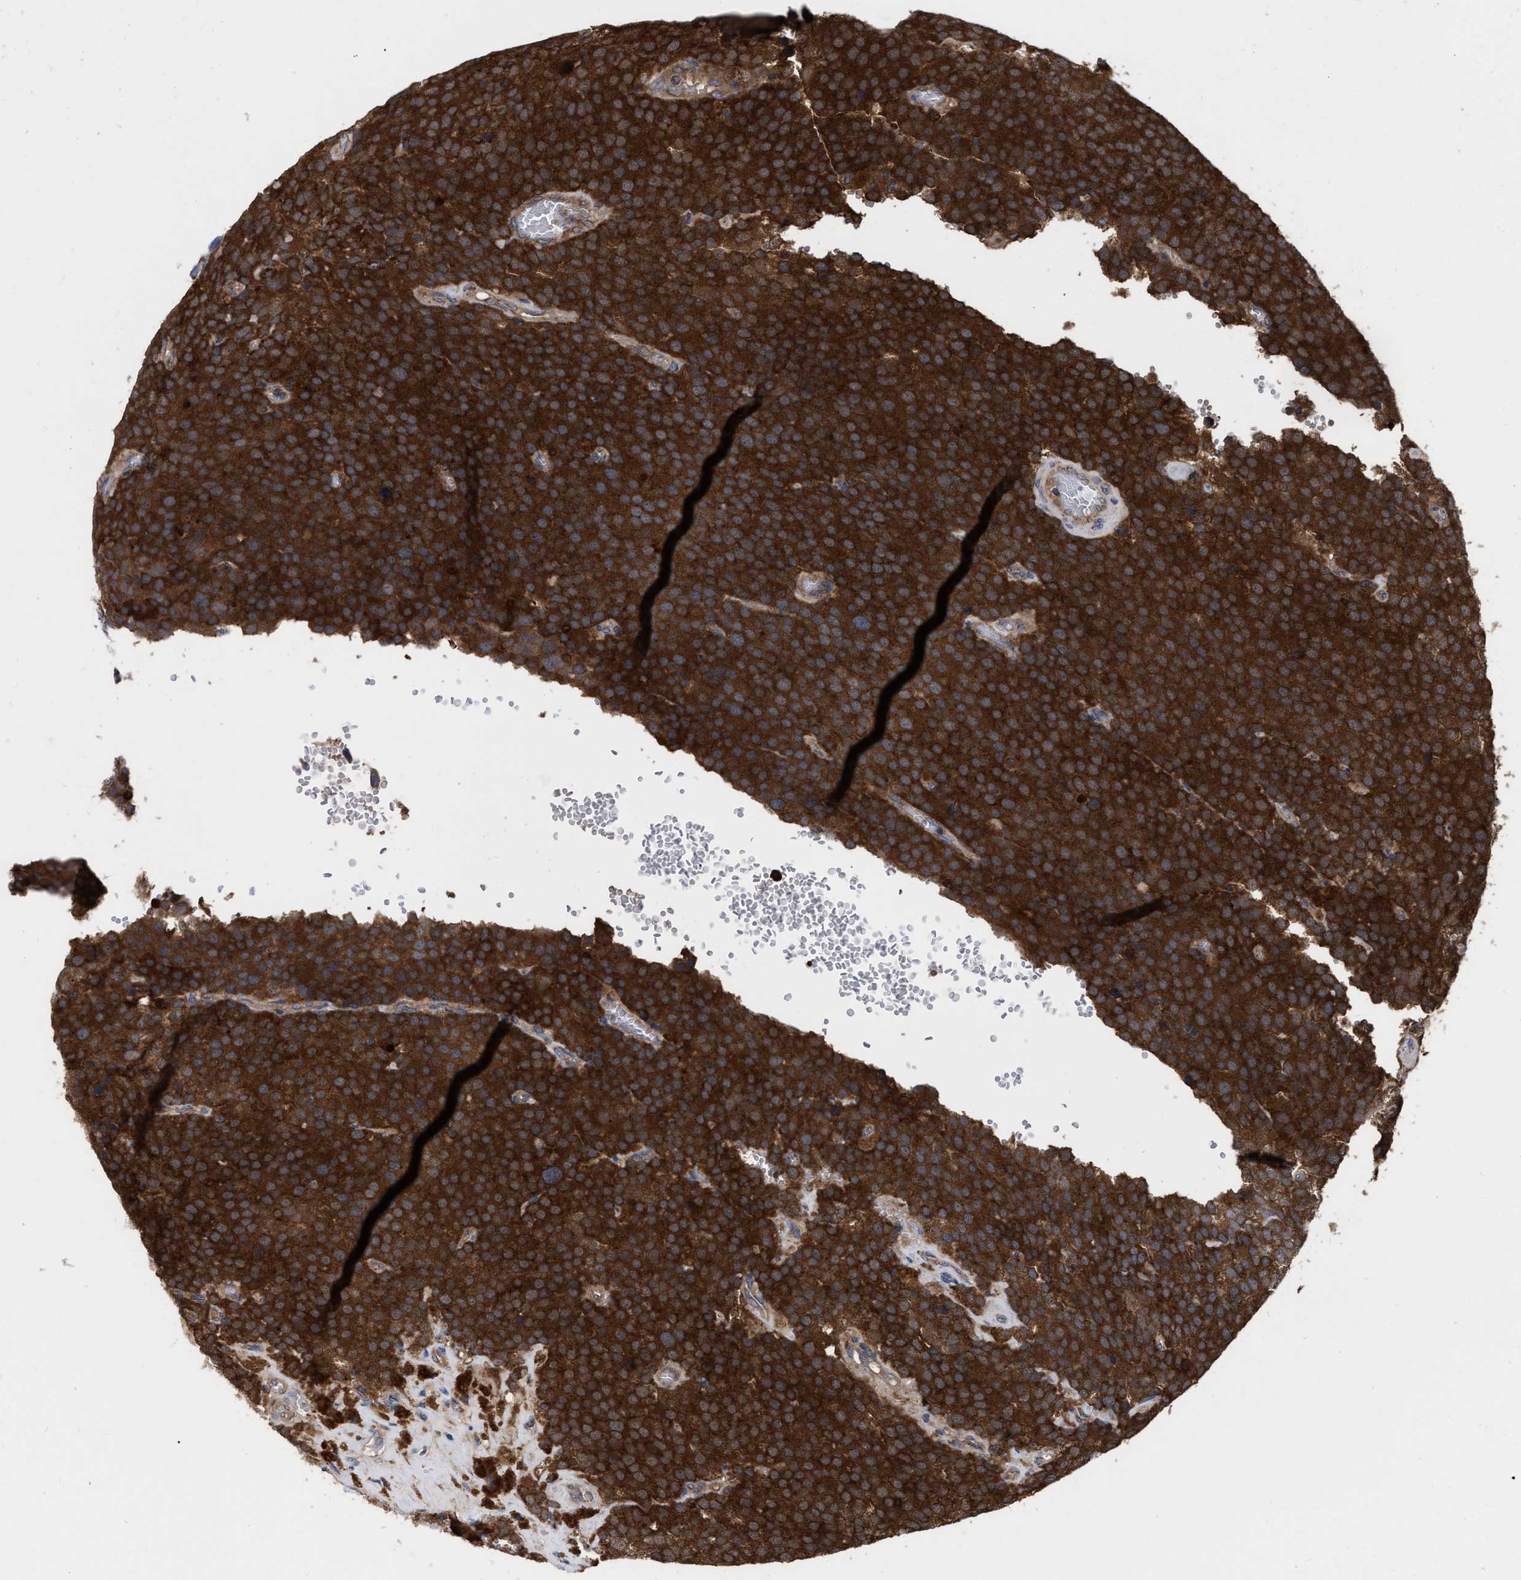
{"staining": {"intensity": "strong", "quantity": ">75%", "location": "cytoplasmic/membranous"}, "tissue": "testis cancer", "cell_type": "Tumor cells", "image_type": "cancer", "snomed": [{"axis": "morphology", "description": "Normal tissue, NOS"}, {"axis": "morphology", "description": "Seminoma, NOS"}, {"axis": "topography", "description": "Testis"}], "caption": "Immunohistochemical staining of human testis seminoma exhibits strong cytoplasmic/membranous protein staining in approximately >75% of tumor cells.", "gene": "CDKN2C", "patient": {"sex": "male", "age": 71}}